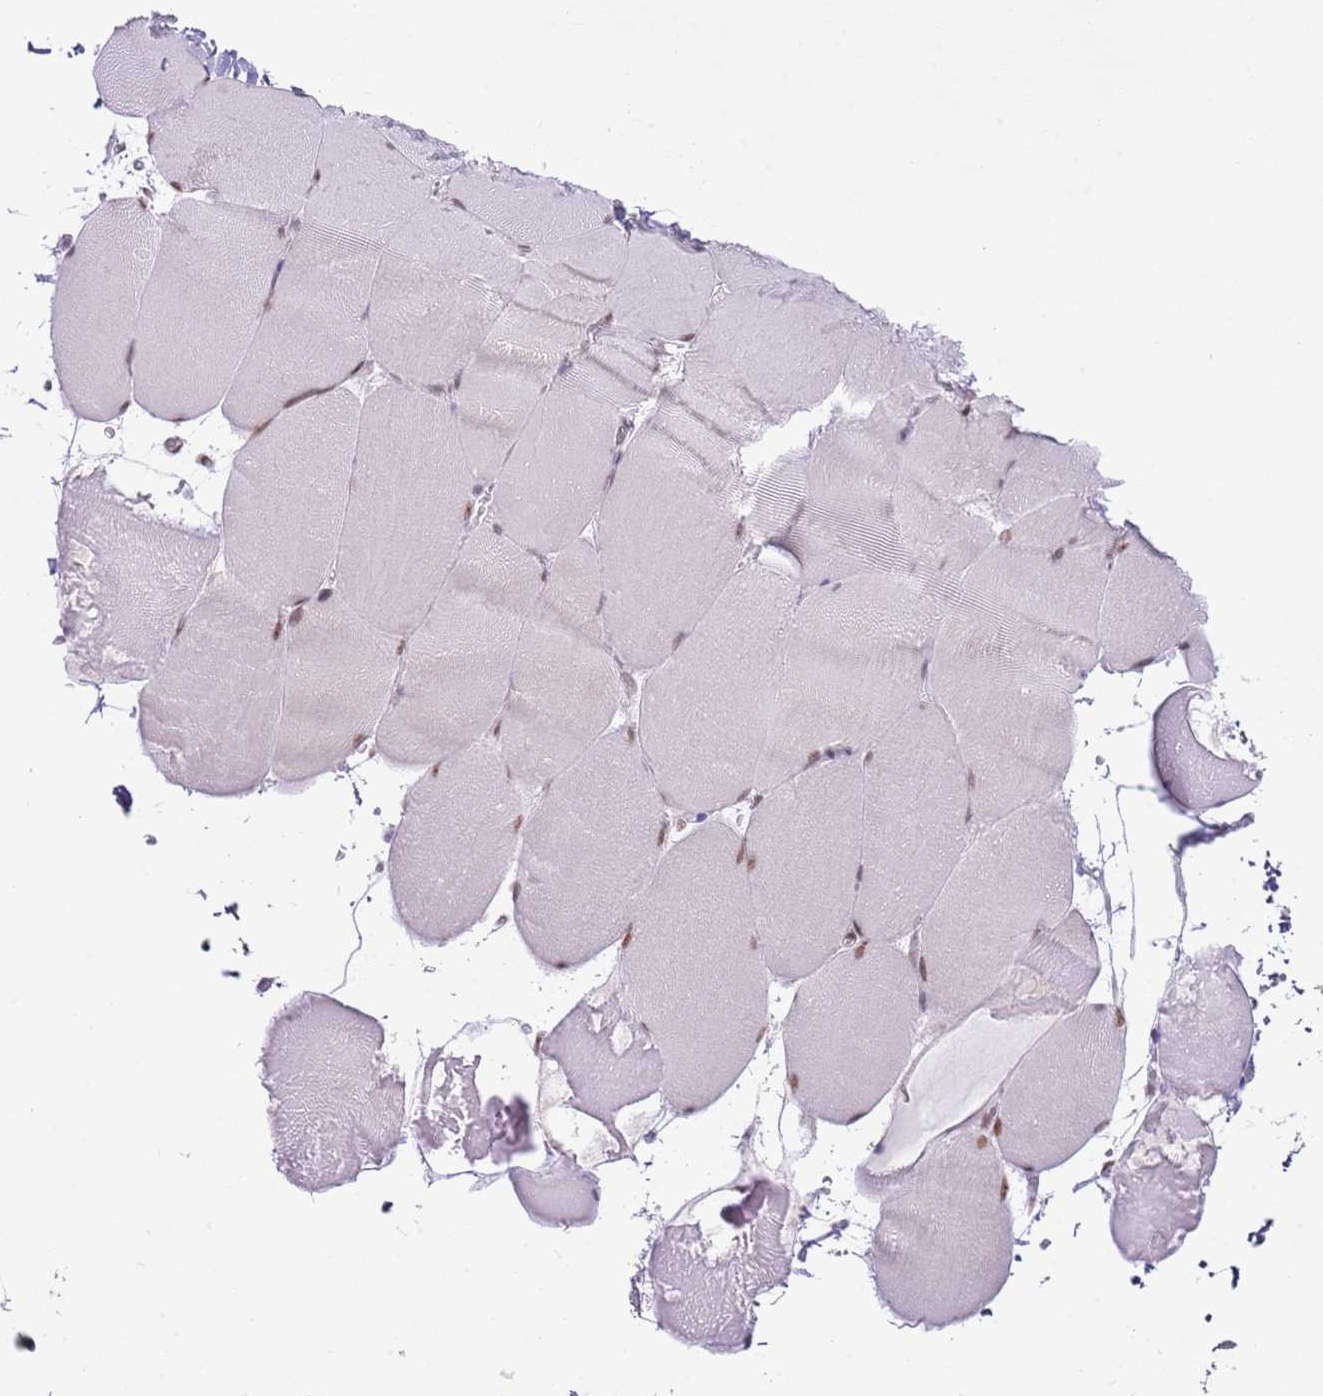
{"staining": {"intensity": "weak", "quantity": "25%-75%", "location": "nuclear"}, "tissue": "skeletal muscle", "cell_type": "Myocytes", "image_type": "normal", "snomed": [{"axis": "morphology", "description": "Normal tissue, NOS"}, {"axis": "topography", "description": "Skeletal muscle"}, {"axis": "topography", "description": "Head-Neck"}], "caption": "A photomicrograph of skeletal muscle stained for a protein demonstrates weak nuclear brown staining in myocytes. The staining was performed using DAB (3,3'-diaminobenzidine), with brown indicating positive protein expression. Nuclei are stained blue with hematoxylin.", "gene": "SELENOH", "patient": {"sex": "male", "age": 66}}